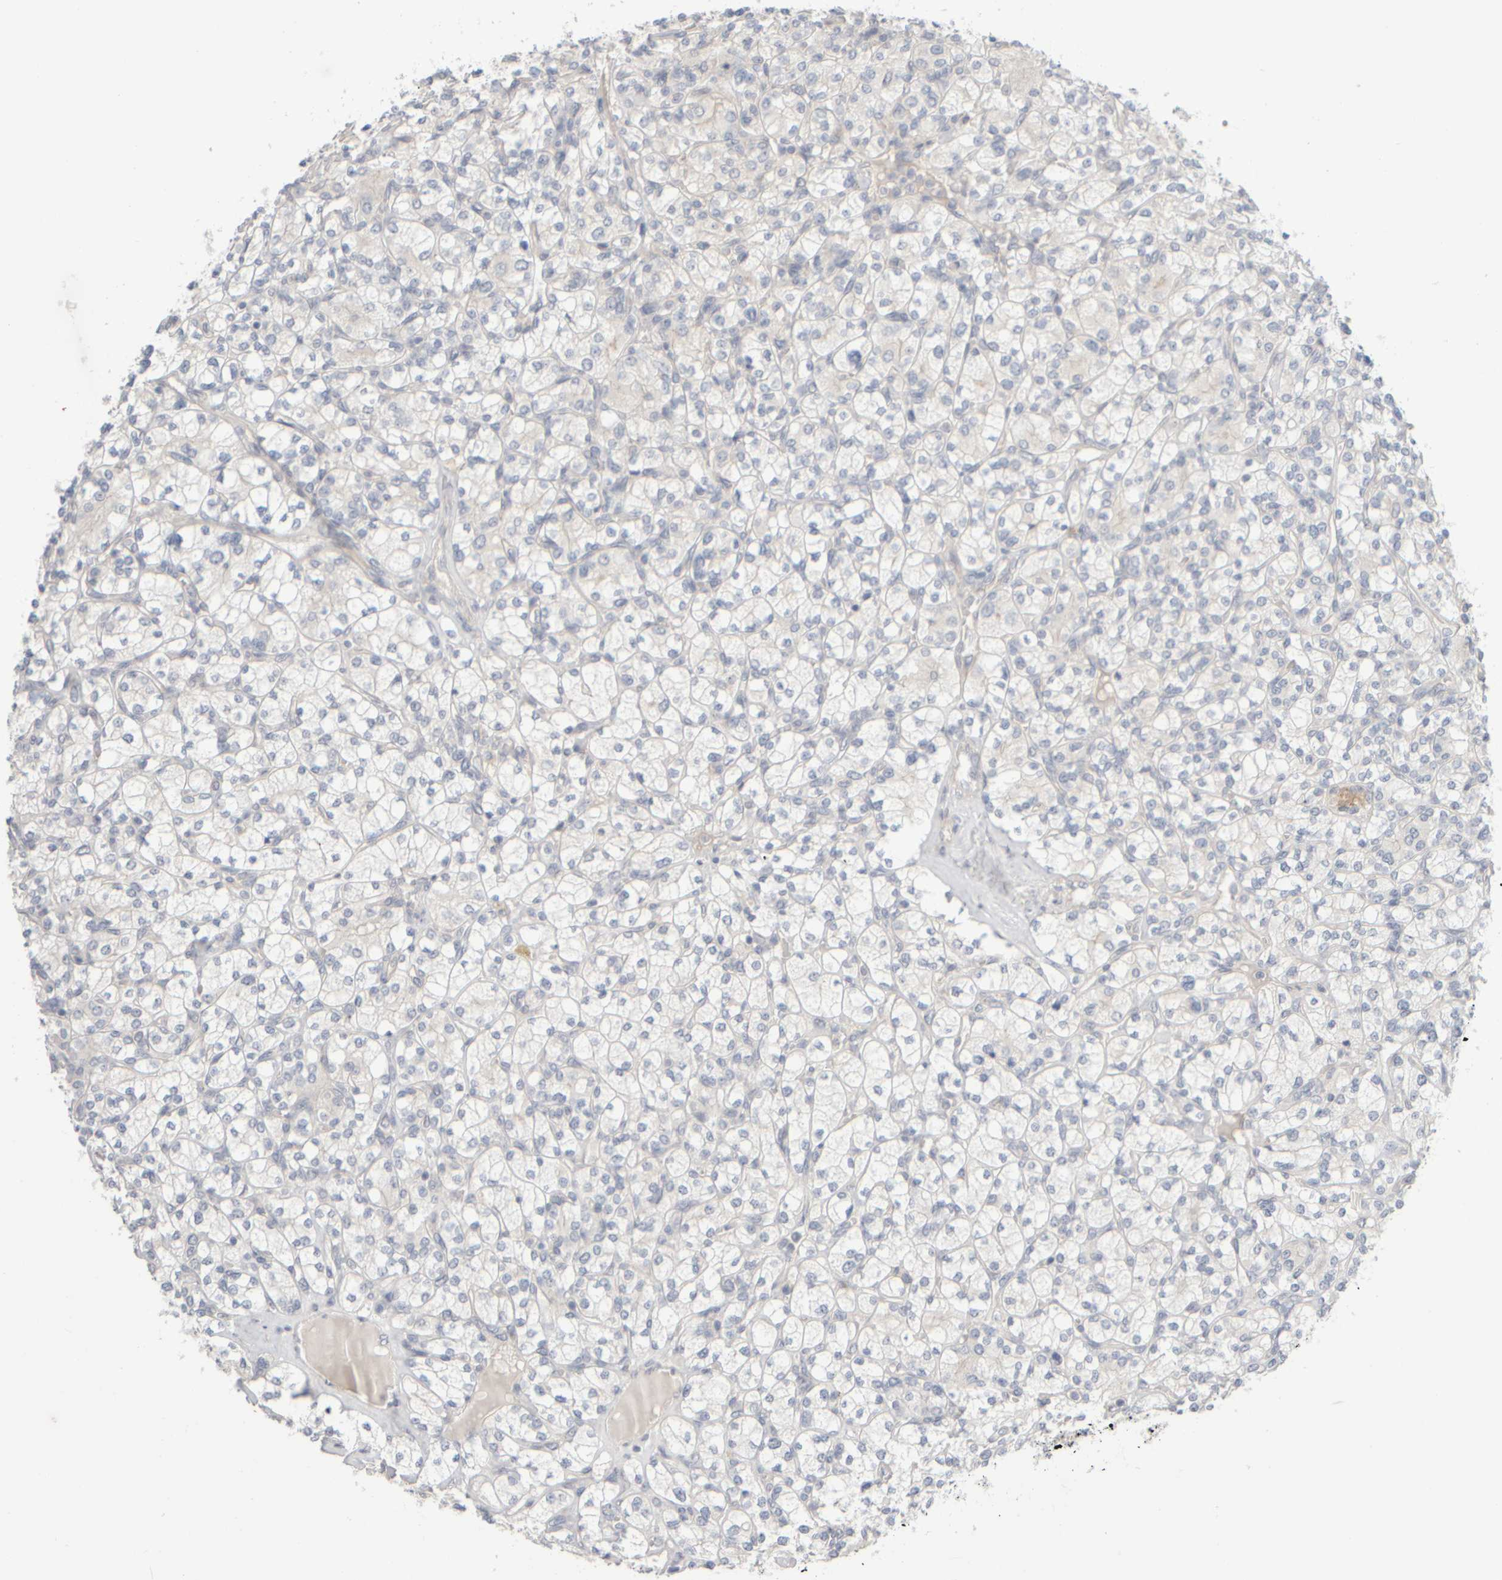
{"staining": {"intensity": "negative", "quantity": "none", "location": "none"}, "tissue": "renal cancer", "cell_type": "Tumor cells", "image_type": "cancer", "snomed": [{"axis": "morphology", "description": "Adenocarcinoma, NOS"}, {"axis": "topography", "description": "Kidney"}], "caption": "The immunohistochemistry (IHC) image has no significant positivity in tumor cells of renal cancer (adenocarcinoma) tissue.", "gene": "GOPC", "patient": {"sex": "male", "age": 77}}